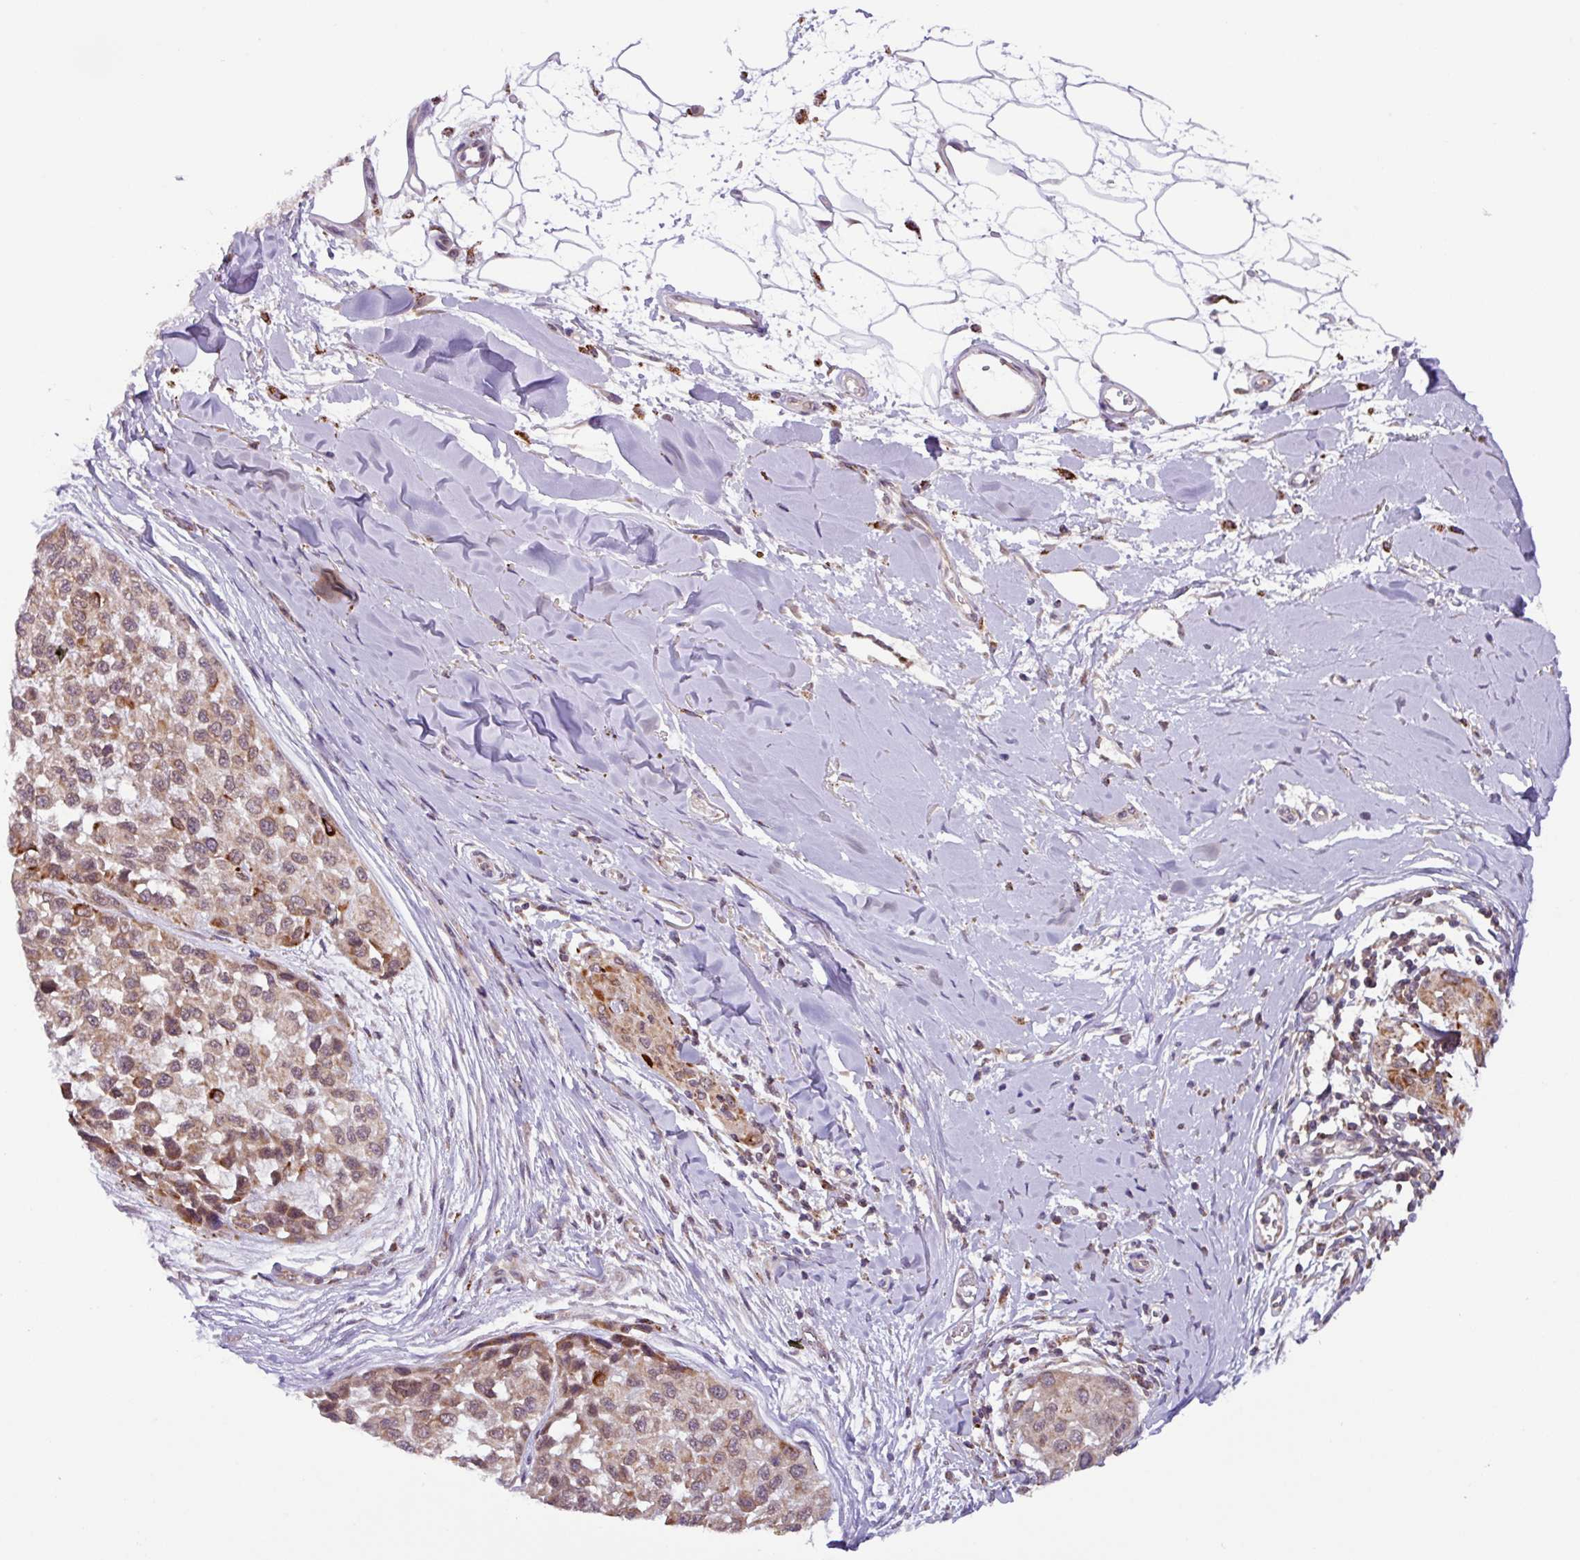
{"staining": {"intensity": "moderate", "quantity": ">75%", "location": "cytoplasmic/membranous"}, "tissue": "melanoma", "cell_type": "Tumor cells", "image_type": "cancer", "snomed": [{"axis": "morphology", "description": "Malignant melanoma, NOS"}, {"axis": "topography", "description": "Skin"}], "caption": "This image shows immunohistochemistry (IHC) staining of malignant melanoma, with medium moderate cytoplasmic/membranous staining in approximately >75% of tumor cells.", "gene": "AKIRIN1", "patient": {"sex": "male", "age": 62}}